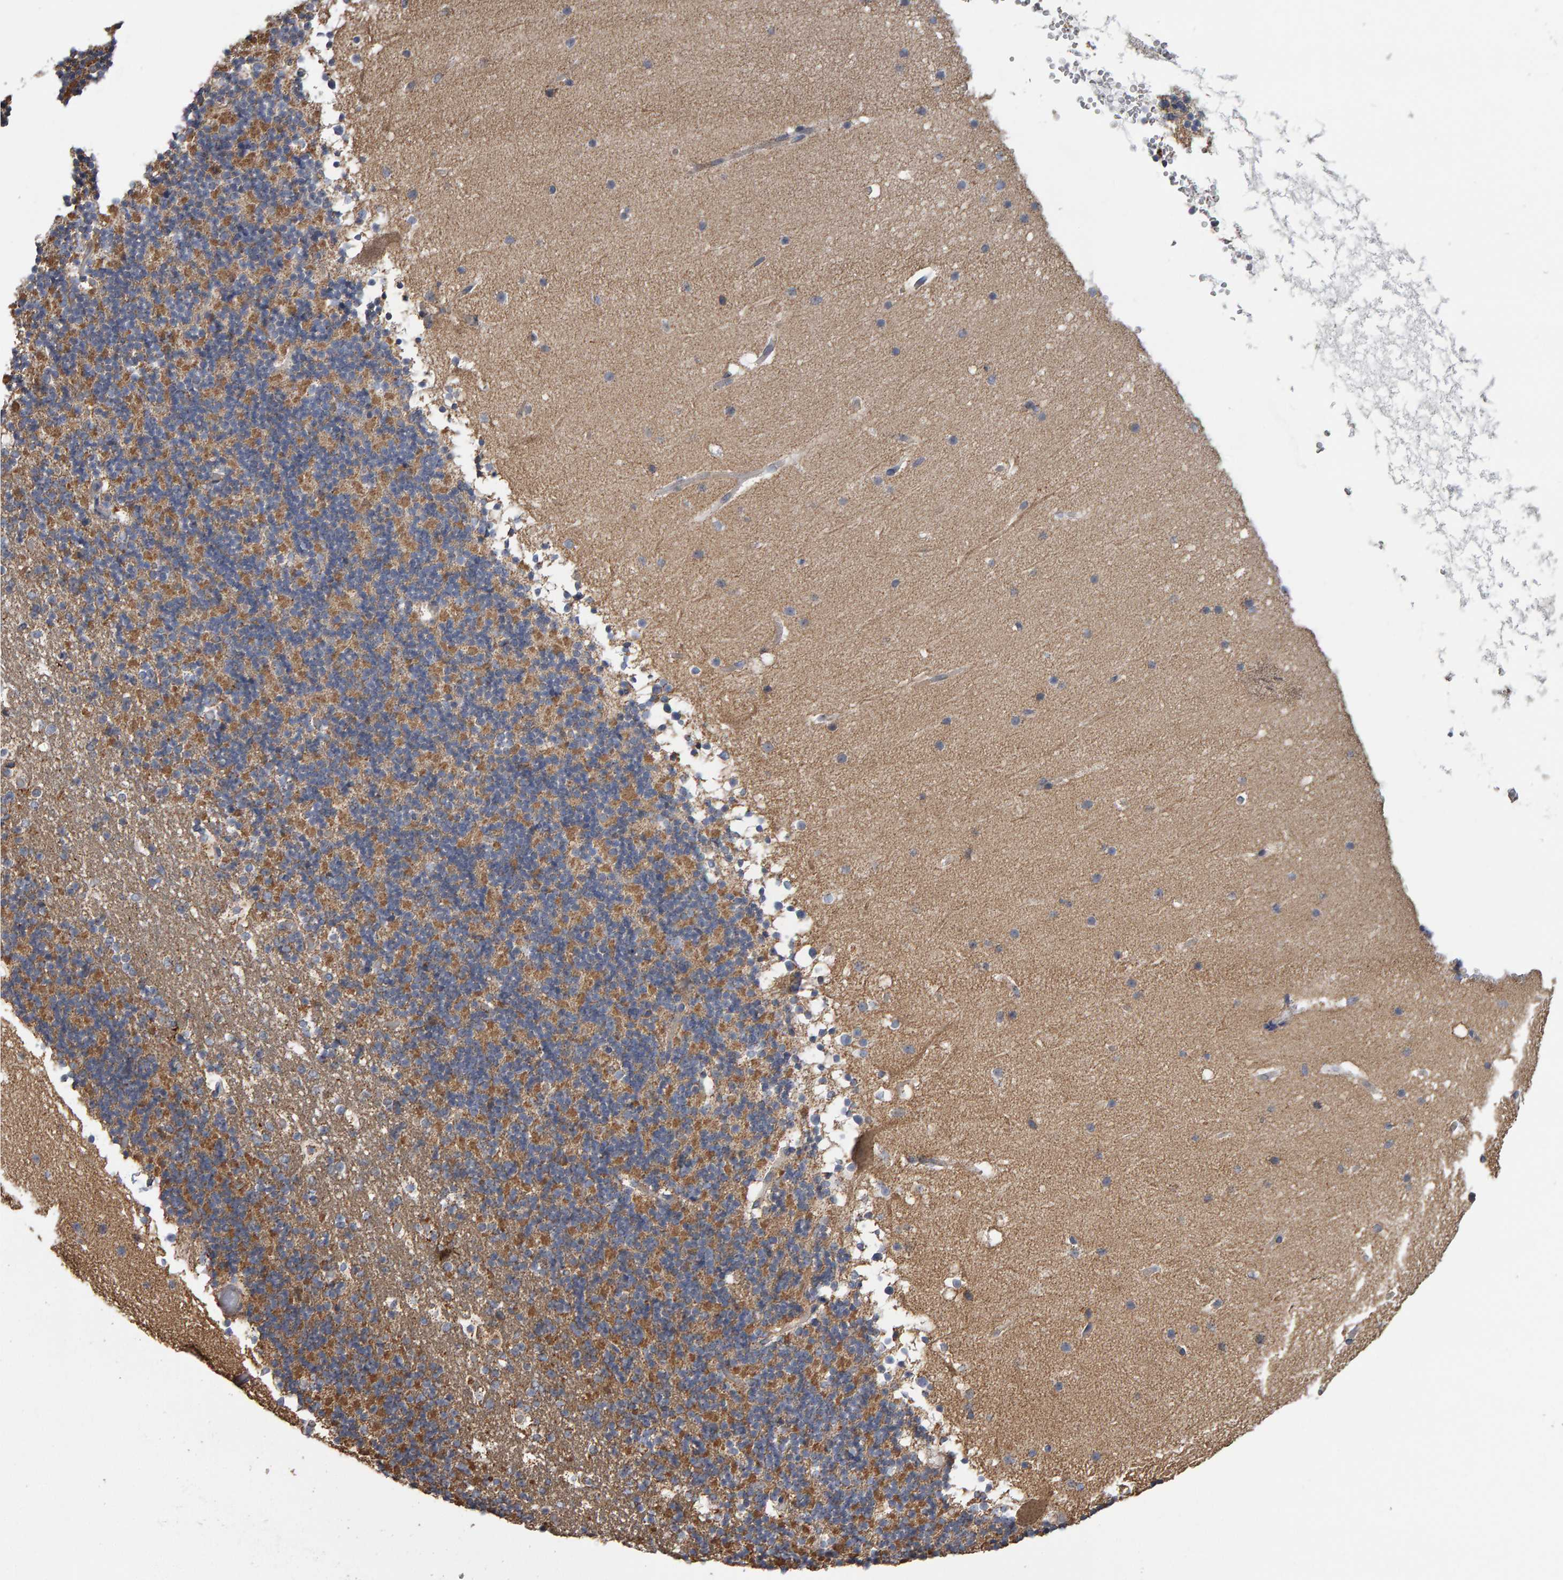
{"staining": {"intensity": "moderate", "quantity": "25%-75%", "location": "cytoplasmic/membranous"}, "tissue": "cerebellum", "cell_type": "Cells in granular layer", "image_type": "normal", "snomed": [{"axis": "morphology", "description": "Normal tissue, NOS"}, {"axis": "topography", "description": "Cerebellum"}], "caption": "A brown stain highlights moderate cytoplasmic/membranous expression of a protein in cells in granular layer of benign human cerebellum. The protein of interest is stained brown, and the nuclei are stained in blue (DAB IHC with brightfield microscopy, high magnification).", "gene": "TOM1L1", "patient": {"sex": "male", "age": 57}}